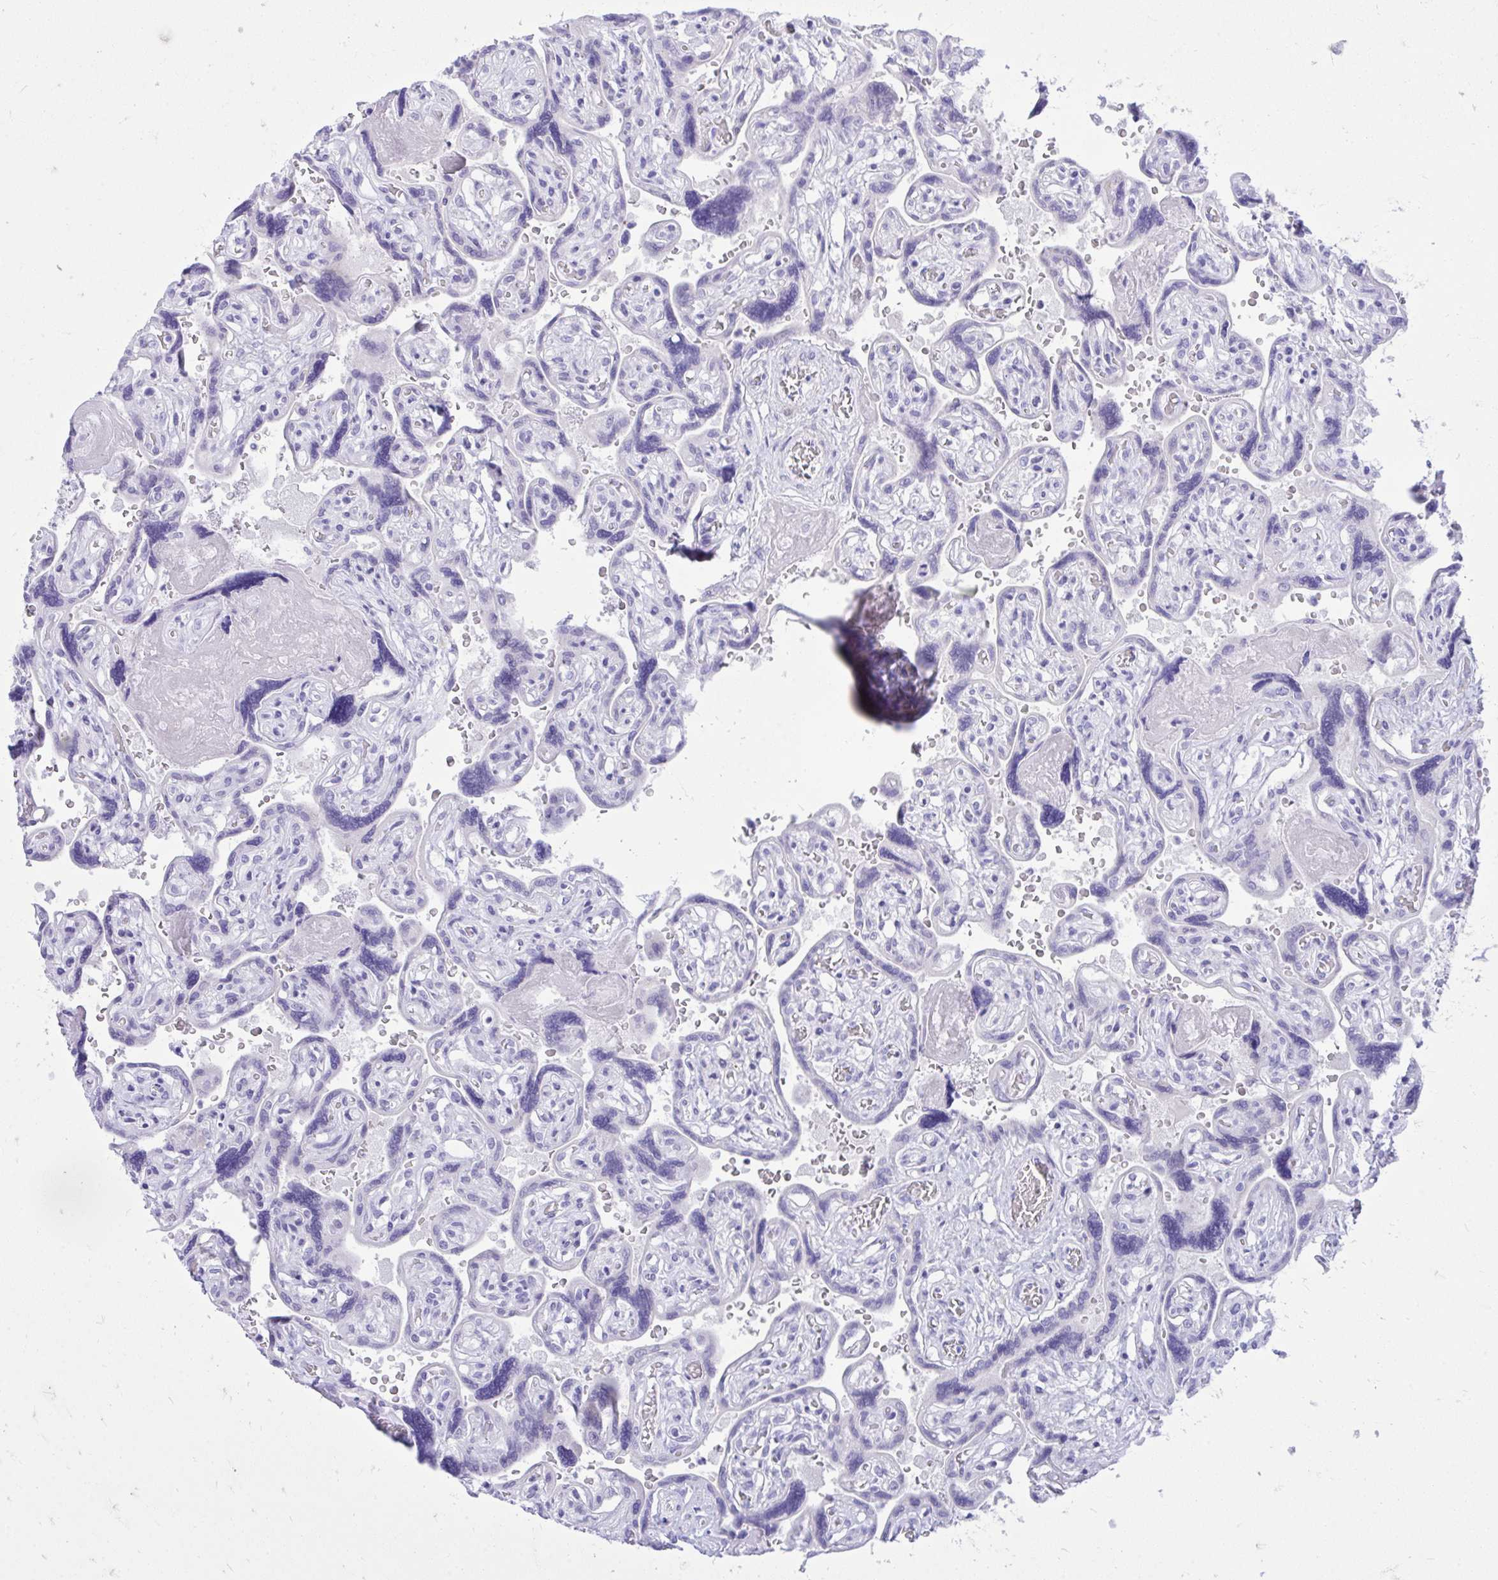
{"staining": {"intensity": "negative", "quantity": "none", "location": "none"}, "tissue": "placenta", "cell_type": "Decidual cells", "image_type": "normal", "snomed": [{"axis": "morphology", "description": "Normal tissue, NOS"}, {"axis": "topography", "description": "Placenta"}], "caption": "This micrograph is of benign placenta stained with immunohistochemistry (IHC) to label a protein in brown with the nuclei are counter-stained blue. There is no expression in decidual cells.", "gene": "ANKDD1B", "patient": {"sex": "female", "age": 32}}